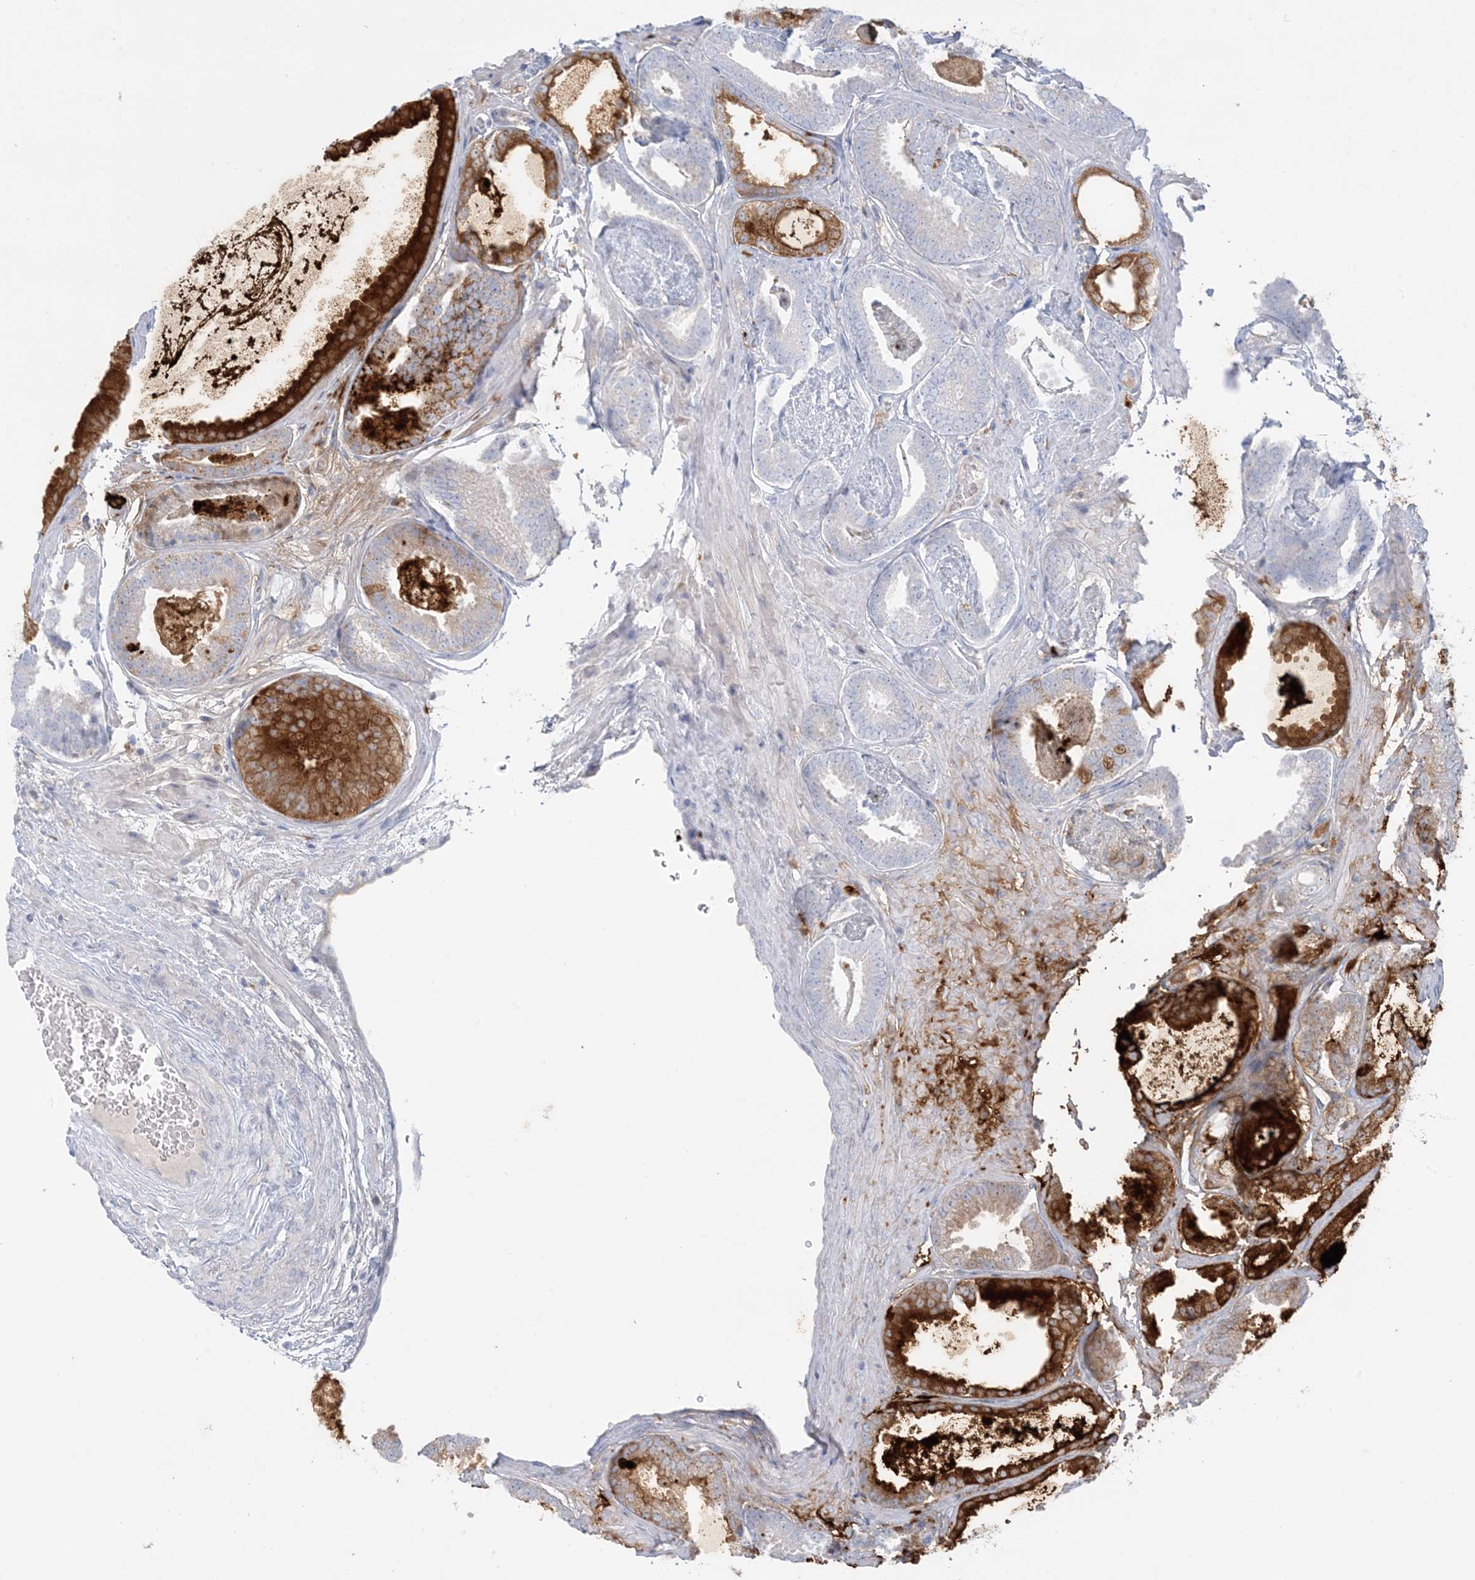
{"staining": {"intensity": "strong", "quantity": "<25%", "location": "cytoplasmic/membranous"}, "tissue": "prostate cancer", "cell_type": "Tumor cells", "image_type": "cancer", "snomed": [{"axis": "morphology", "description": "Adenocarcinoma, Low grade"}, {"axis": "topography", "description": "Prostate"}], "caption": "Prostate cancer stained with DAB immunohistochemistry exhibits medium levels of strong cytoplasmic/membranous expression in about <25% of tumor cells. (IHC, brightfield microscopy, high magnification).", "gene": "KCTD6", "patient": {"sex": "male", "age": 71}}